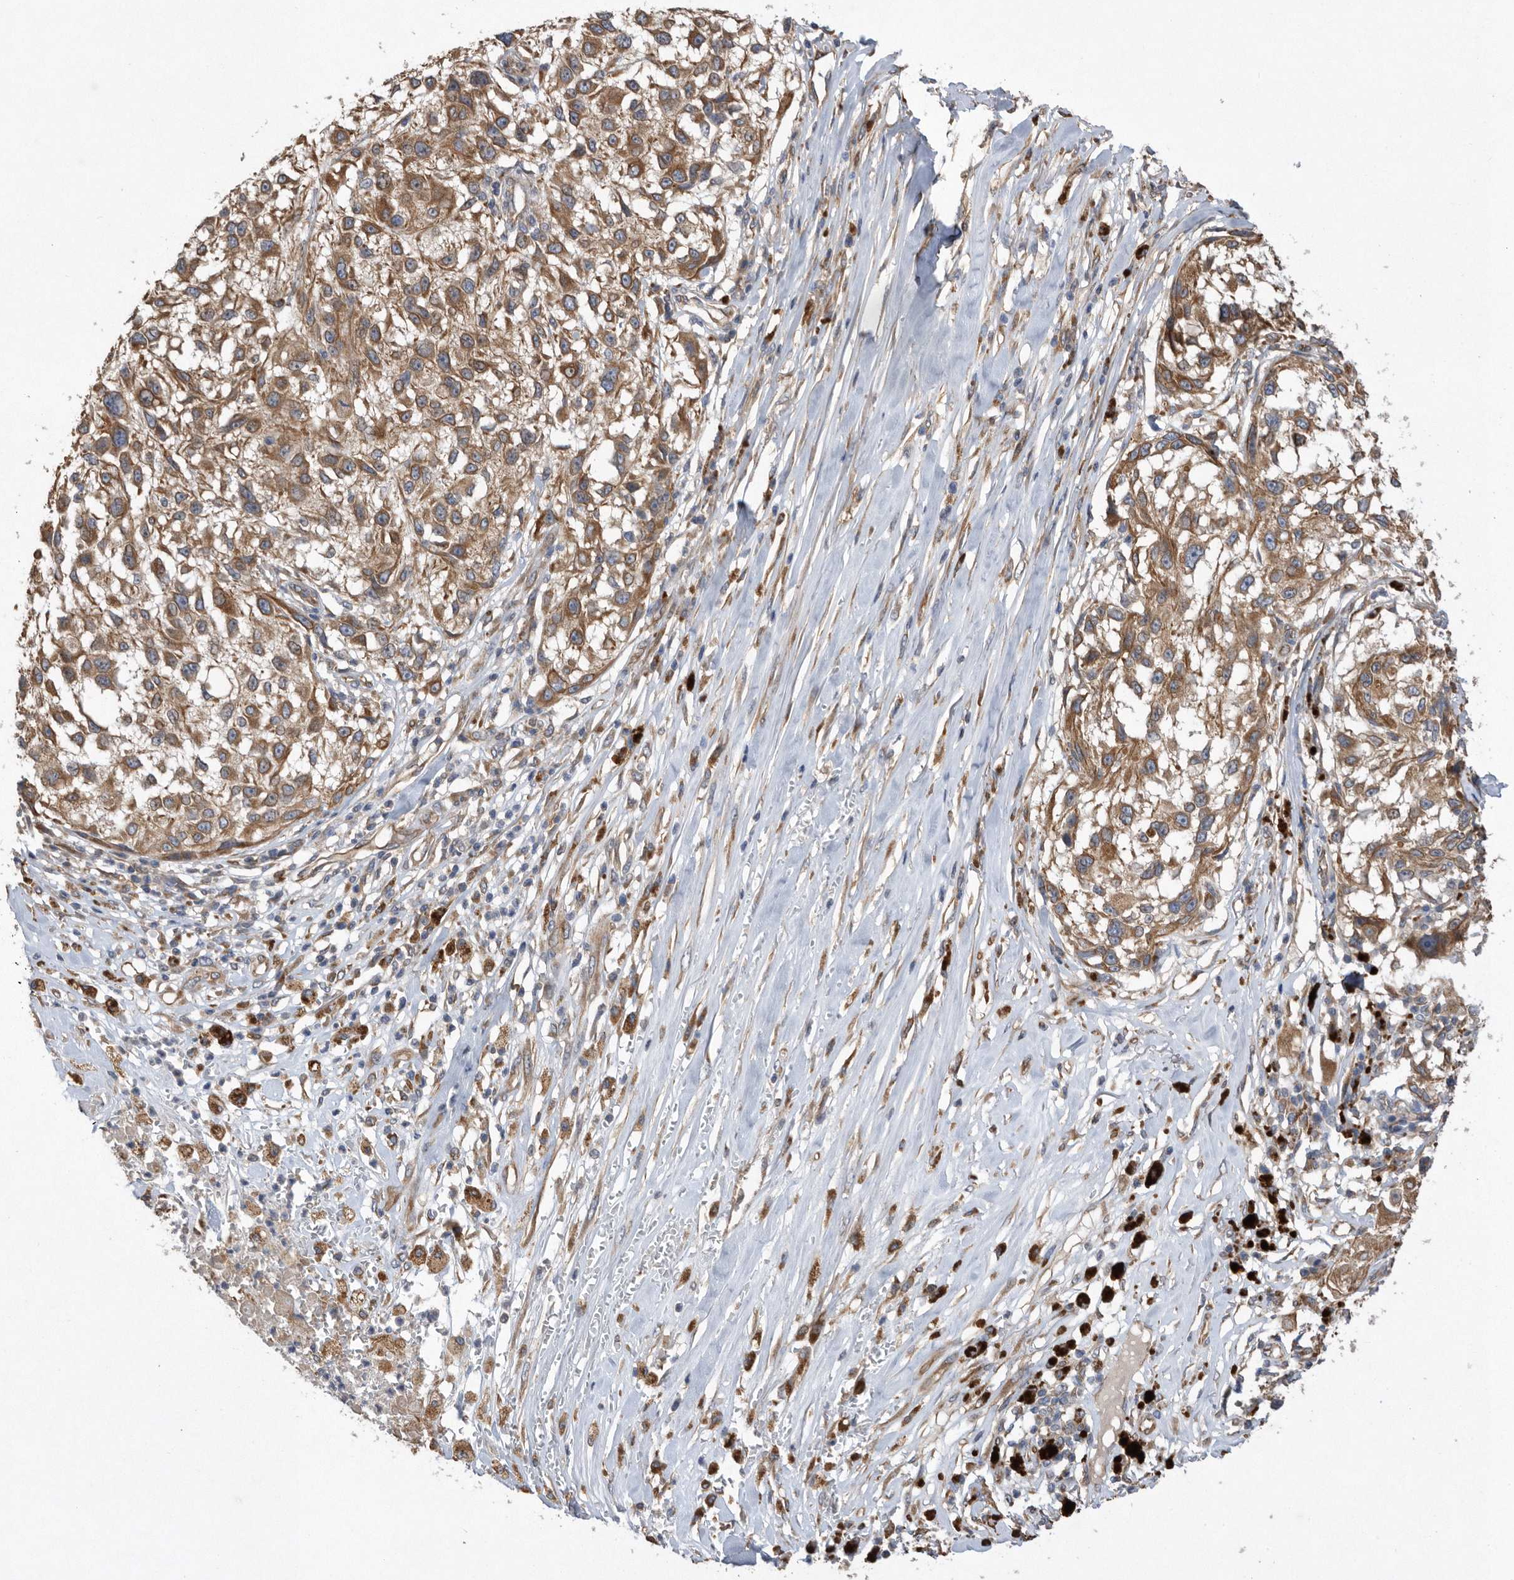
{"staining": {"intensity": "moderate", "quantity": ">75%", "location": "cytoplasmic/membranous"}, "tissue": "melanoma", "cell_type": "Tumor cells", "image_type": "cancer", "snomed": [{"axis": "morphology", "description": "Necrosis, NOS"}, {"axis": "morphology", "description": "Malignant melanoma, NOS"}, {"axis": "topography", "description": "Skin"}], "caption": "A medium amount of moderate cytoplasmic/membranous staining is present in about >75% of tumor cells in melanoma tissue.", "gene": "PON2", "patient": {"sex": "female", "age": 87}}